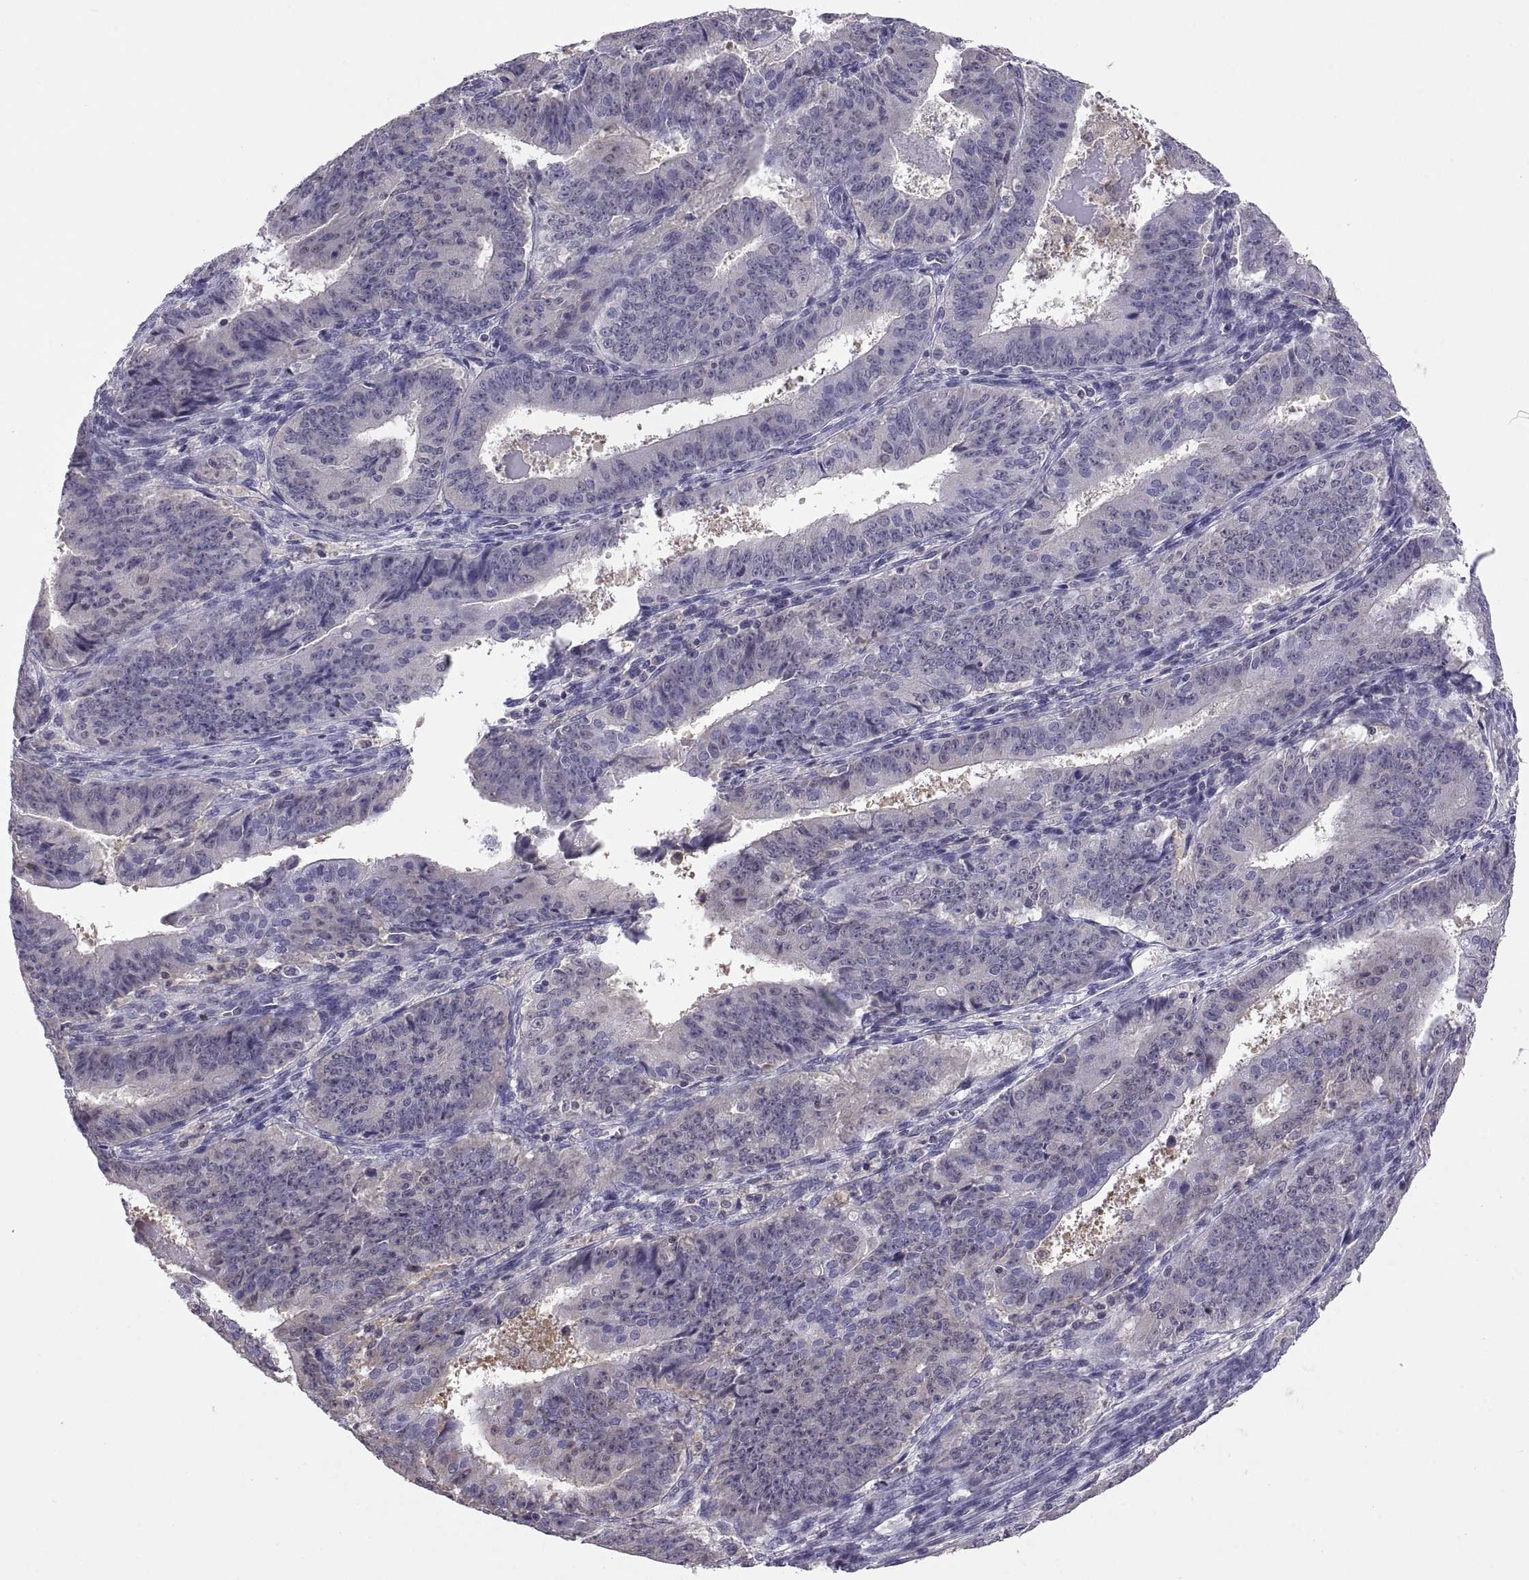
{"staining": {"intensity": "negative", "quantity": "none", "location": "none"}, "tissue": "ovarian cancer", "cell_type": "Tumor cells", "image_type": "cancer", "snomed": [{"axis": "morphology", "description": "Carcinoma, endometroid"}, {"axis": "topography", "description": "Ovary"}], "caption": "The histopathology image exhibits no staining of tumor cells in ovarian cancer (endometroid carcinoma).", "gene": "FGF9", "patient": {"sex": "female", "age": 42}}